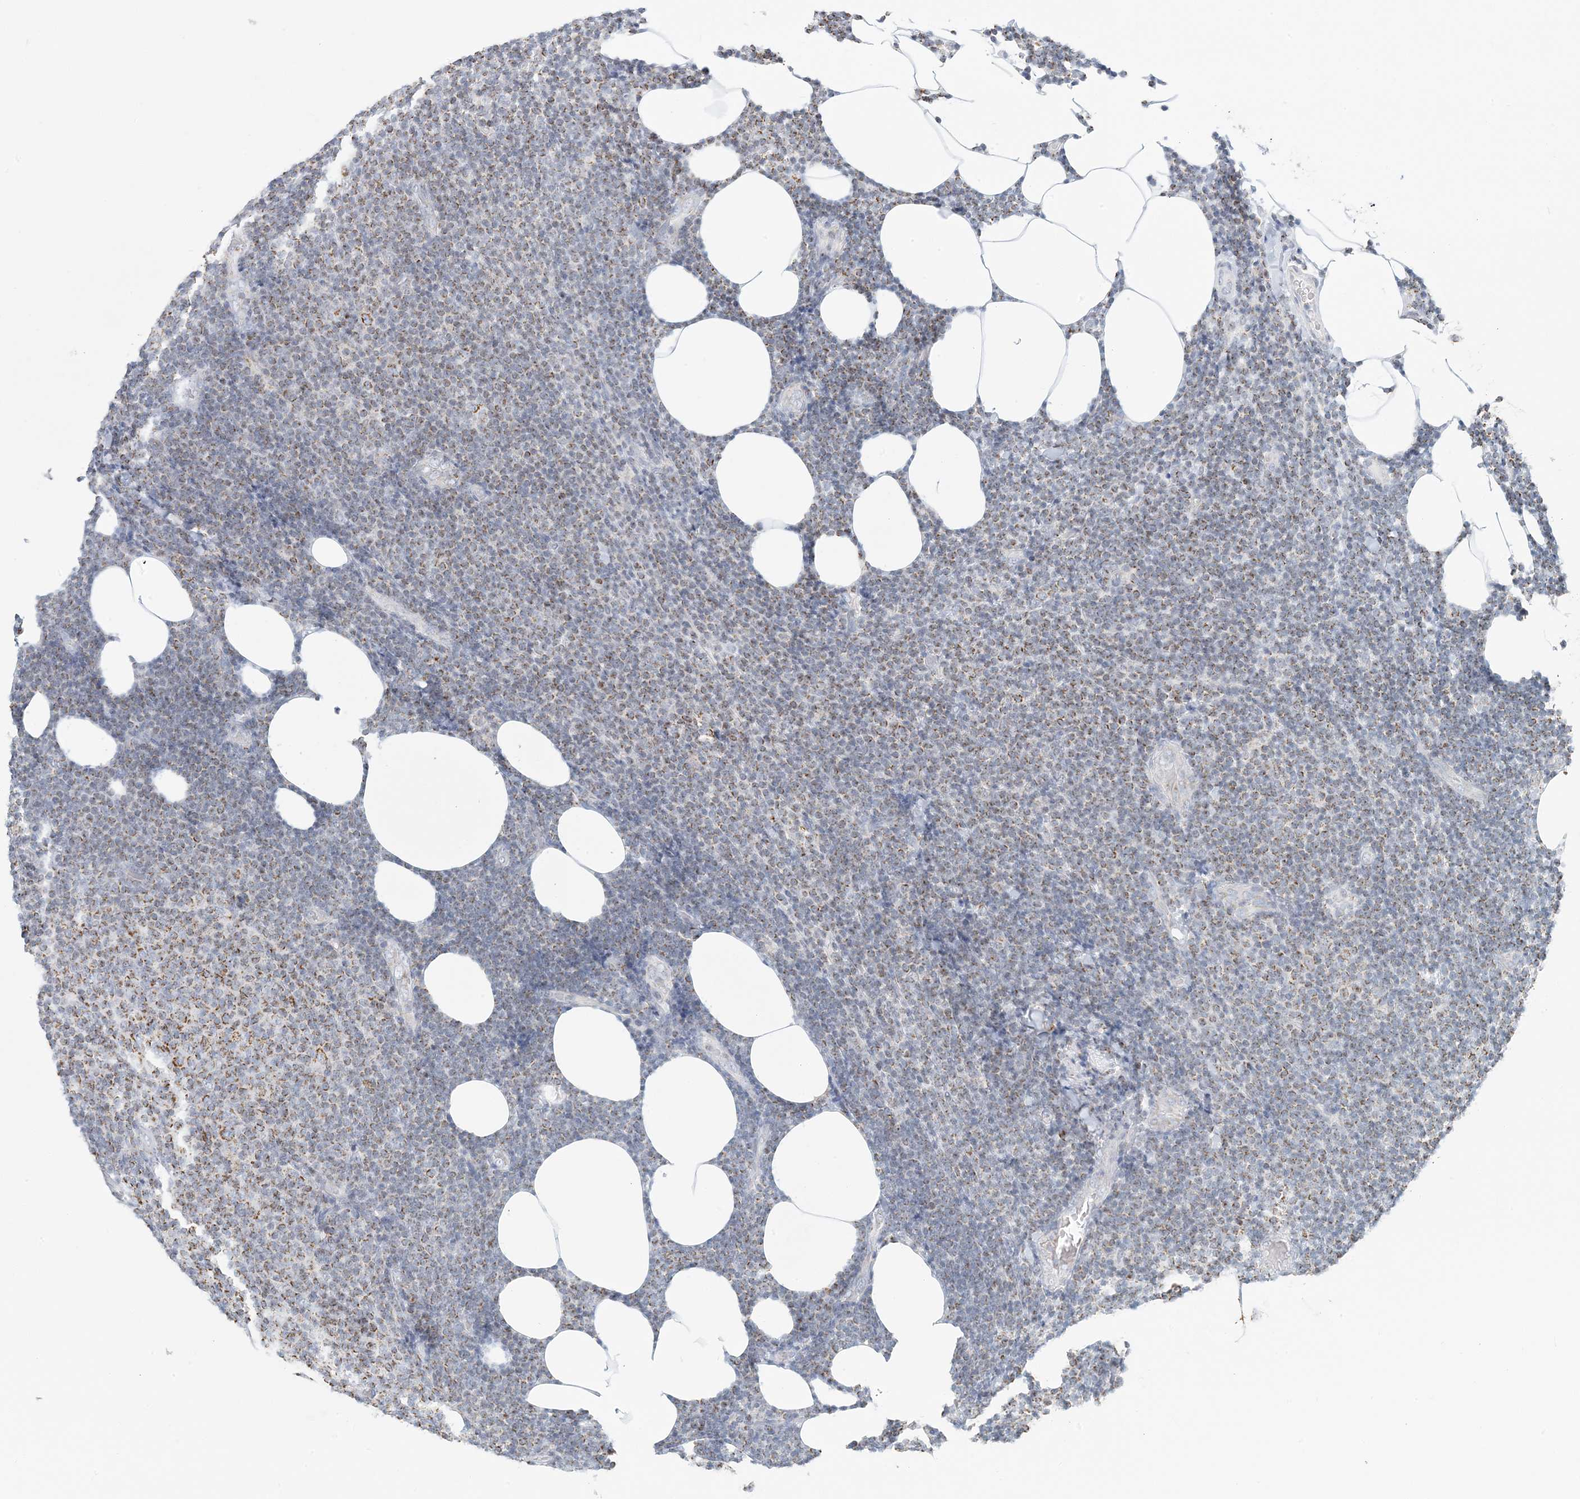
{"staining": {"intensity": "moderate", "quantity": ">75%", "location": "cytoplasmic/membranous"}, "tissue": "lymphoma", "cell_type": "Tumor cells", "image_type": "cancer", "snomed": [{"axis": "morphology", "description": "Malignant lymphoma, non-Hodgkin's type, Low grade"}, {"axis": "topography", "description": "Lymph node"}], "caption": "Lymphoma stained with a protein marker displays moderate staining in tumor cells.", "gene": "BDH1", "patient": {"sex": "male", "age": 66}}